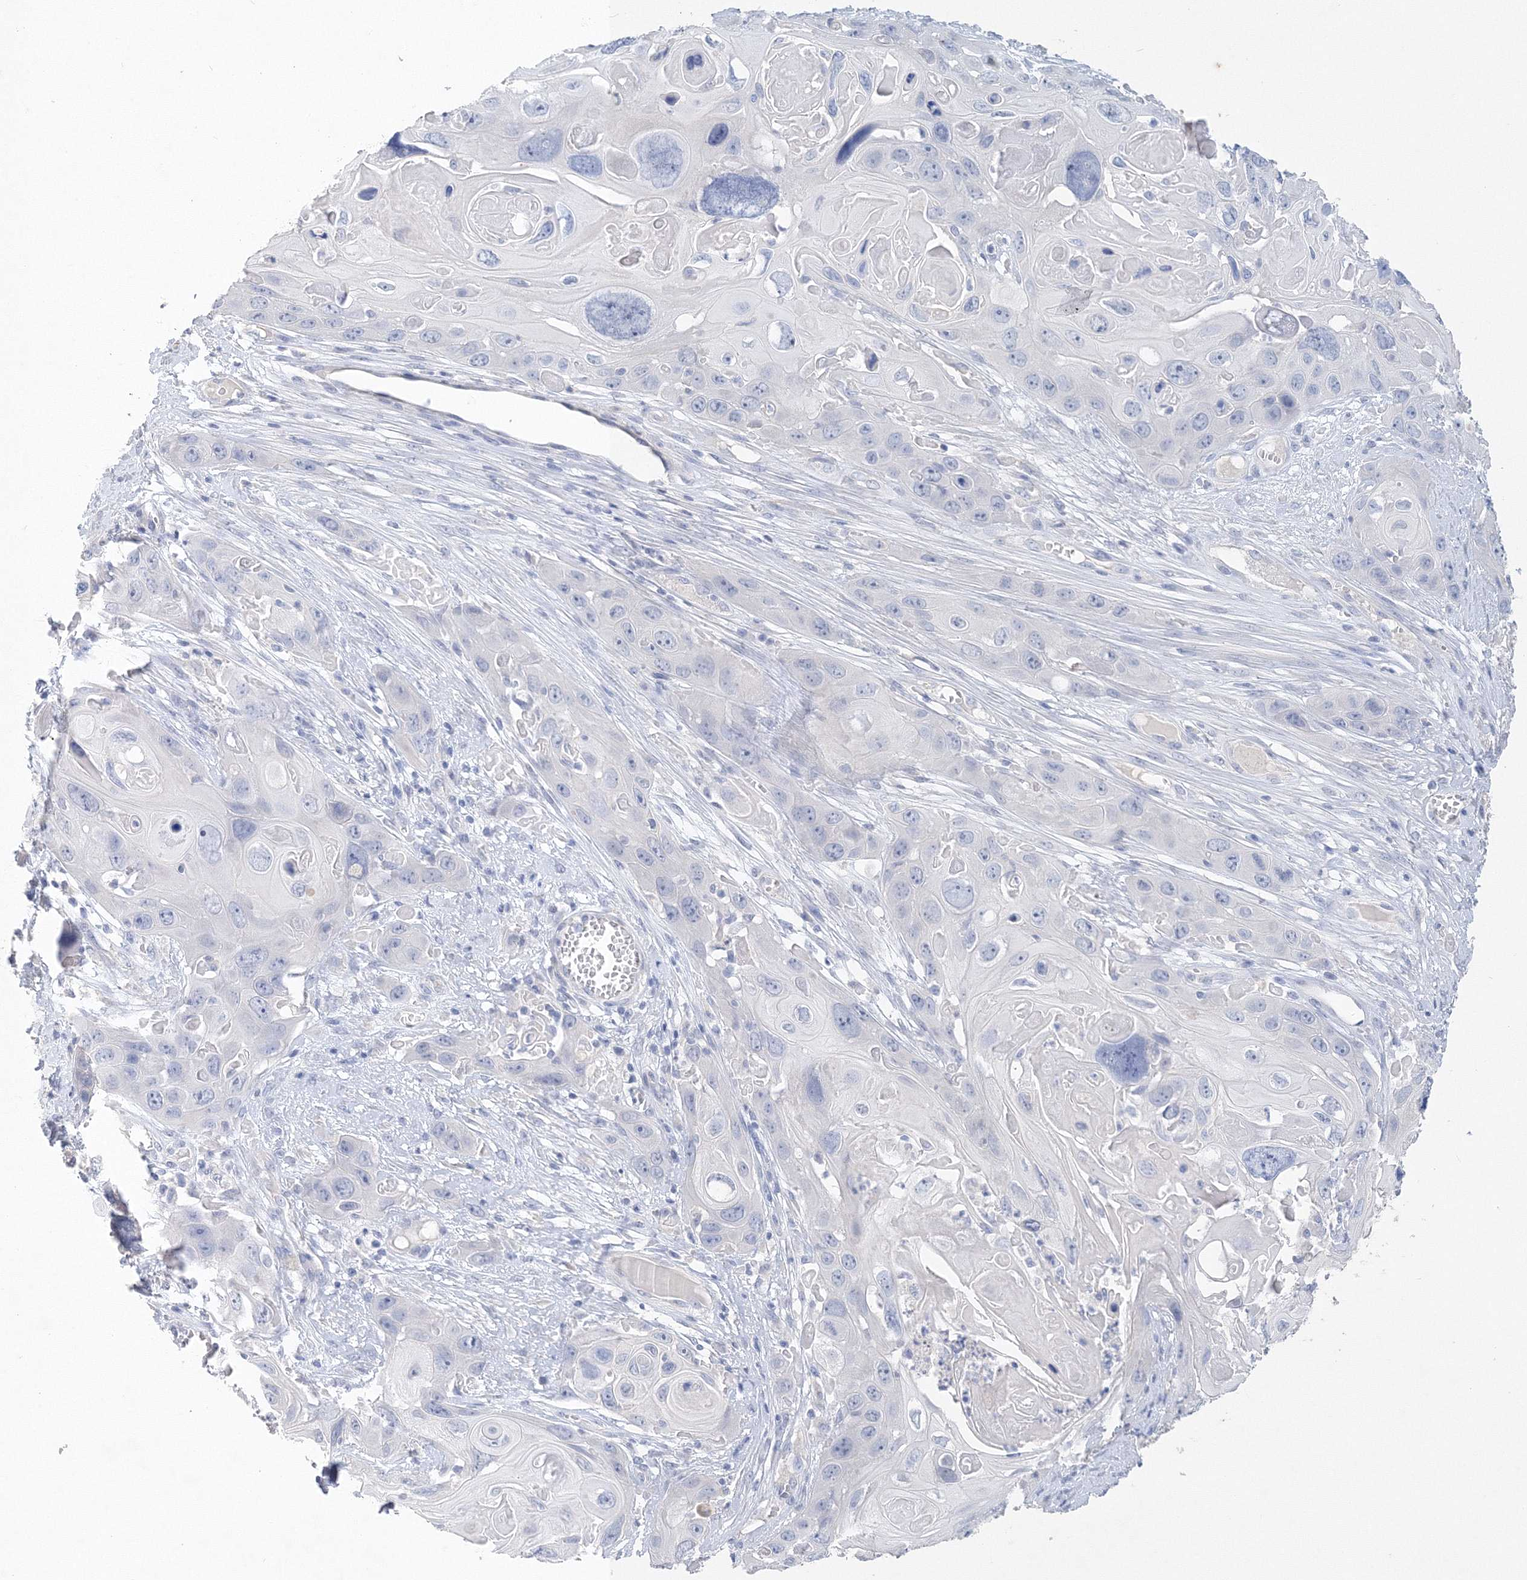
{"staining": {"intensity": "negative", "quantity": "none", "location": "none"}, "tissue": "skin cancer", "cell_type": "Tumor cells", "image_type": "cancer", "snomed": [{"axis": "morphology", "description": "Squamous cell carcinoma, NOS"}, {"axis": "topography", "description": "Skin"}], "caption": "DAB (3,3'-diaminobenzidine) immunohistochemical staining of skin cancer (squamous cell carcinoma) demonstrates no significant staining in tumor cells.", "gene": "OSBPL6", "patient": {"sex": "male", "age": 55}}